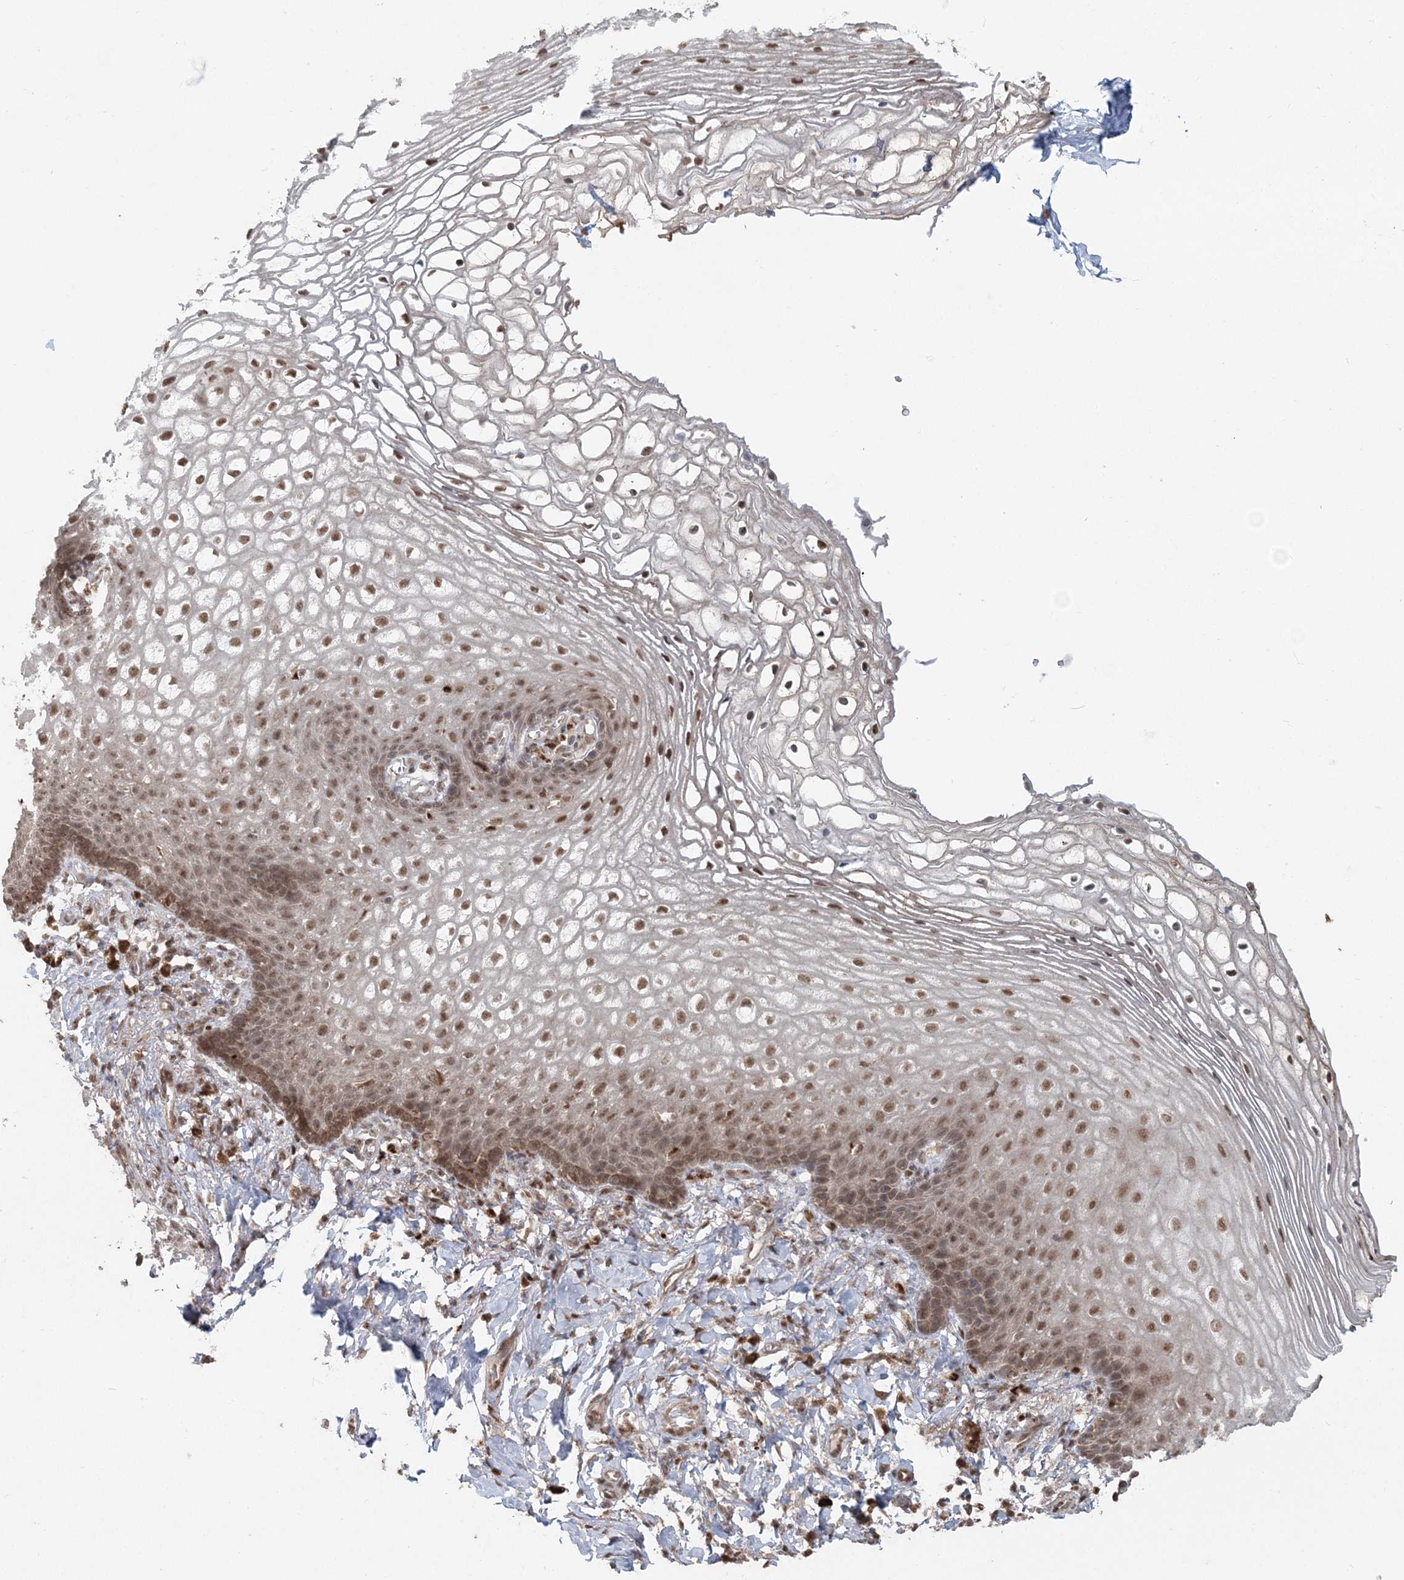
{"staining": {"intensity": "moderate", "quantity": ">75%", "location": "cytoplasmic/membranous,nuclear"}, "tissue": "vagina", "cell_type": "Squamous epithelial cells", "image_type": "normal", "snomed": [{"axis": "morphology", "description": "Normal tissue, NOS"}, {"axis": "topography", "description": "Vagina"}], "caption": "The immunohistochemical stain shows moderate cytoplasmic/membranous,nuclear expression in squamous epithelial cells of benign vagina.", "gene": "SLU7", "patient": {"sex": "female", "age": 60}}